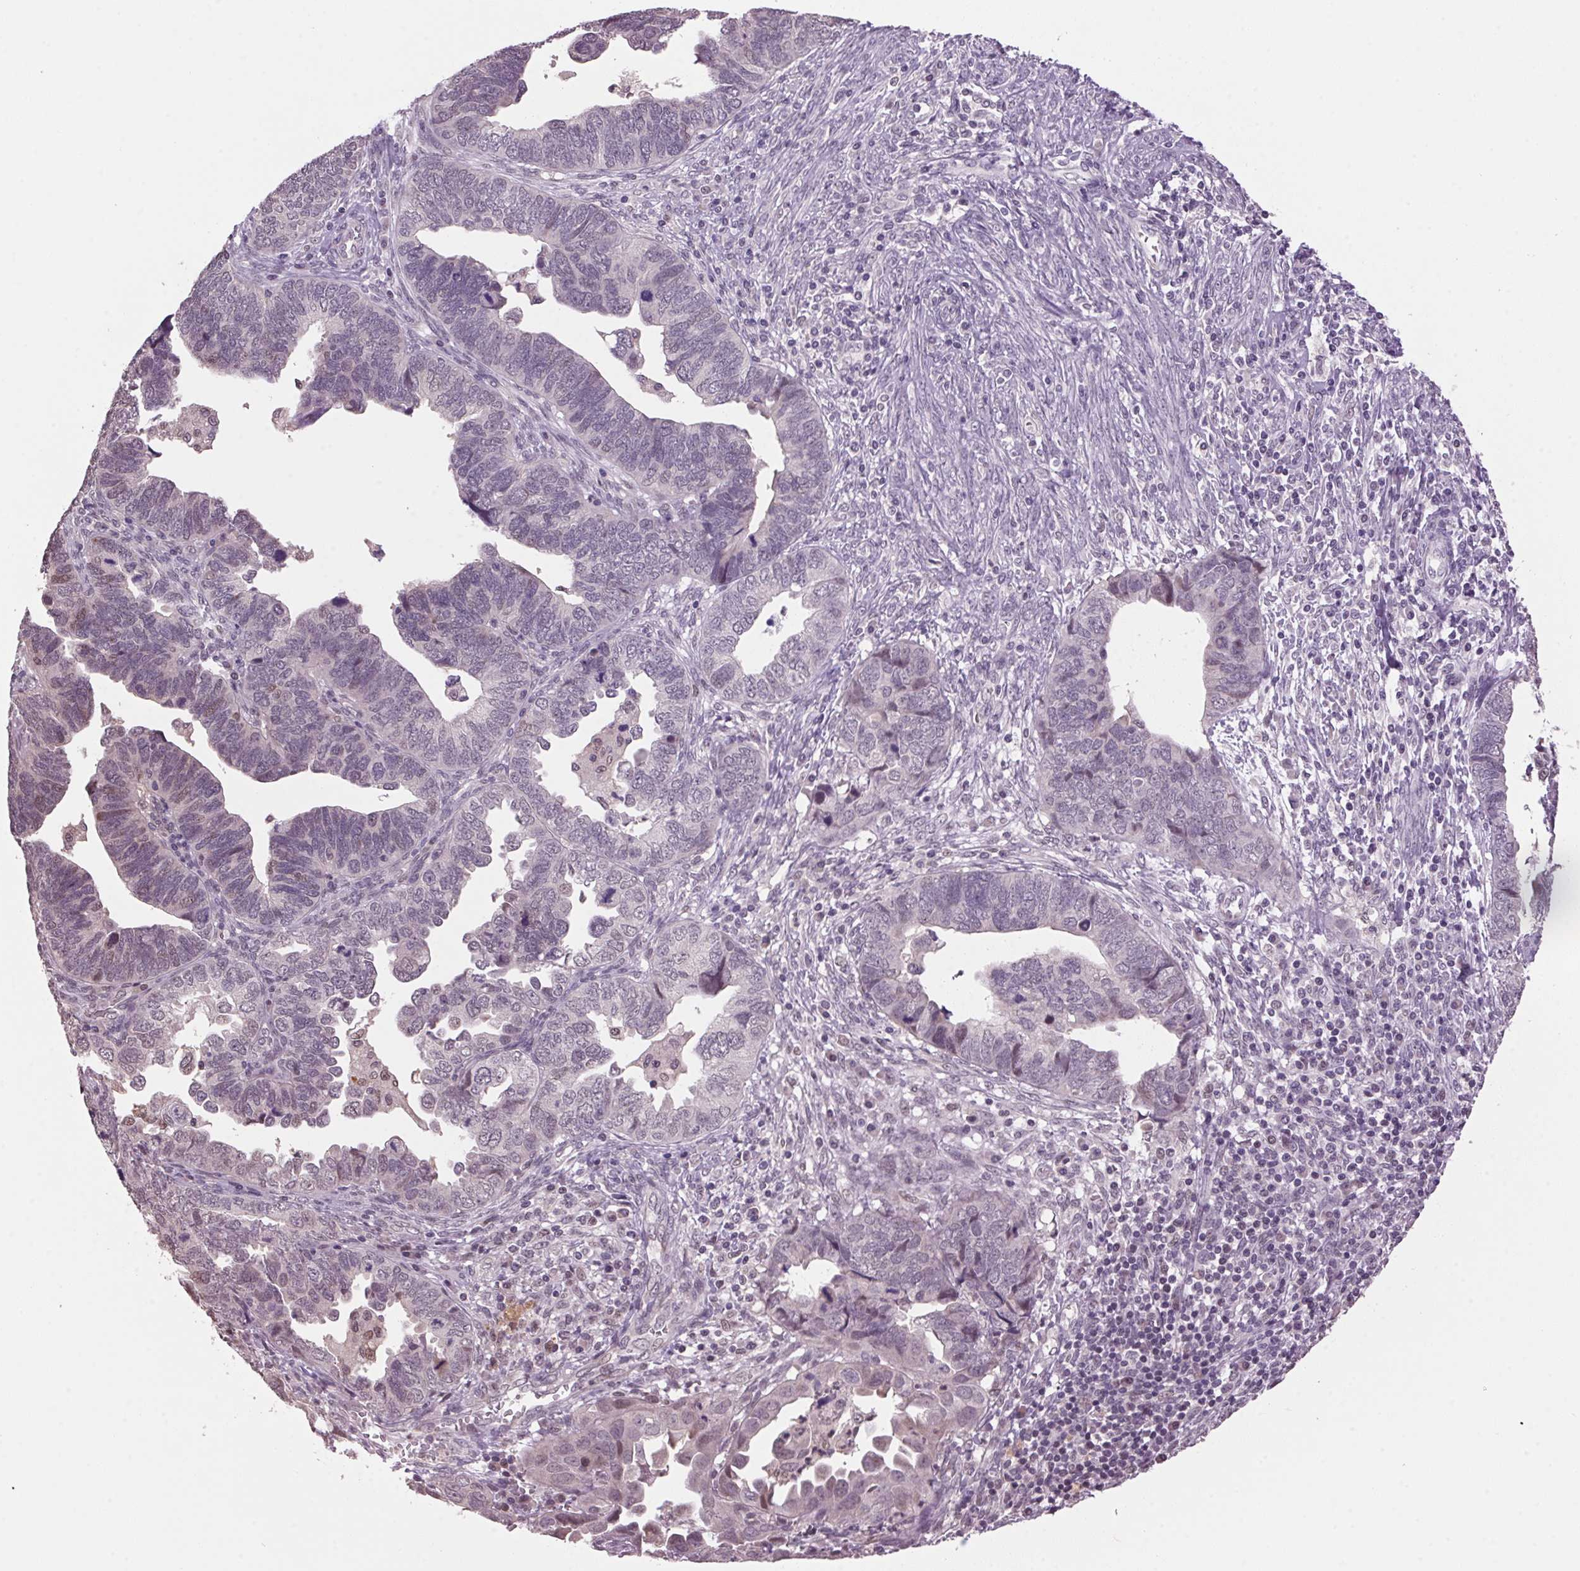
{"staining": {"intensity": "negative", "quantity": "none", "location": "none"}, "tissue": "endometrial cancer", "cell_type": "Tumor cells", "image_type": "cancer", "snomed": [{"axis": "morphology", "description": "Adenocarcinoma, NOS"}, {"axis": "topography", "description": "Endometrium"}], "caption": "Immunohistochemical staining of human endometrial adenocarcinoma shows no significant staining in tumor cells.", "gene": "VWA3B", "patient": {"sex": "female", "age": 79}}